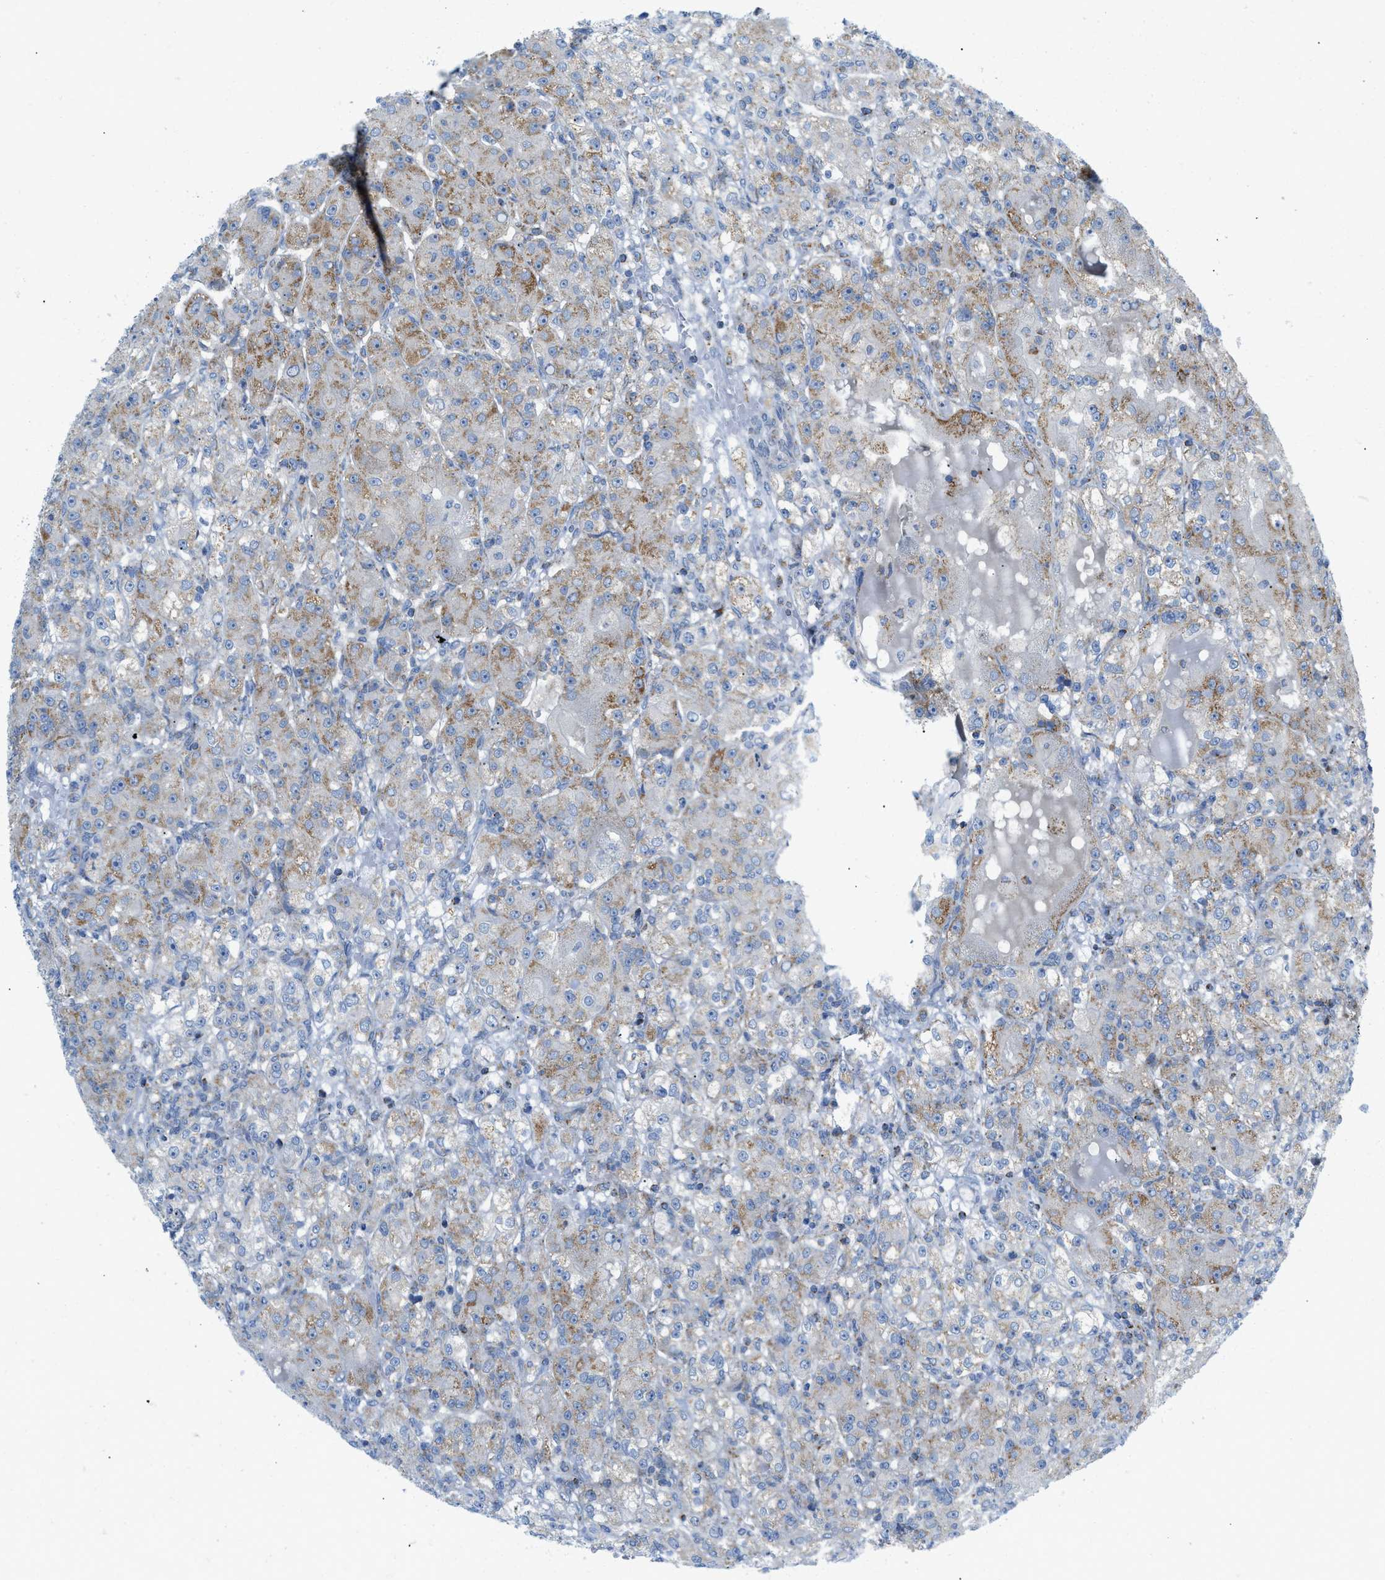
{"staining": {"intensity": "moderate", "quantity": "<25%", "location": "cytoplasmic/membranous"}, "tissue": "renal cancer", "cell_type": "Tumor cells", "image_type": "cancer", "snomed": [{"axis": "morphology", "description": "Normal tissue, NOS"}, {"axis": "morphology", "description": "Adenocarcinoma, NOS"}, {"axis": "topography", "description": "Kidney"}], "caption": "The immunohistochemical stain labels moderate cytoplasmic/membranous positivity in tumor cells of adenocarcinoma (renal) tissue.", "gene": "RBBP9", "patient": {"sex": "male", "age": 61}}